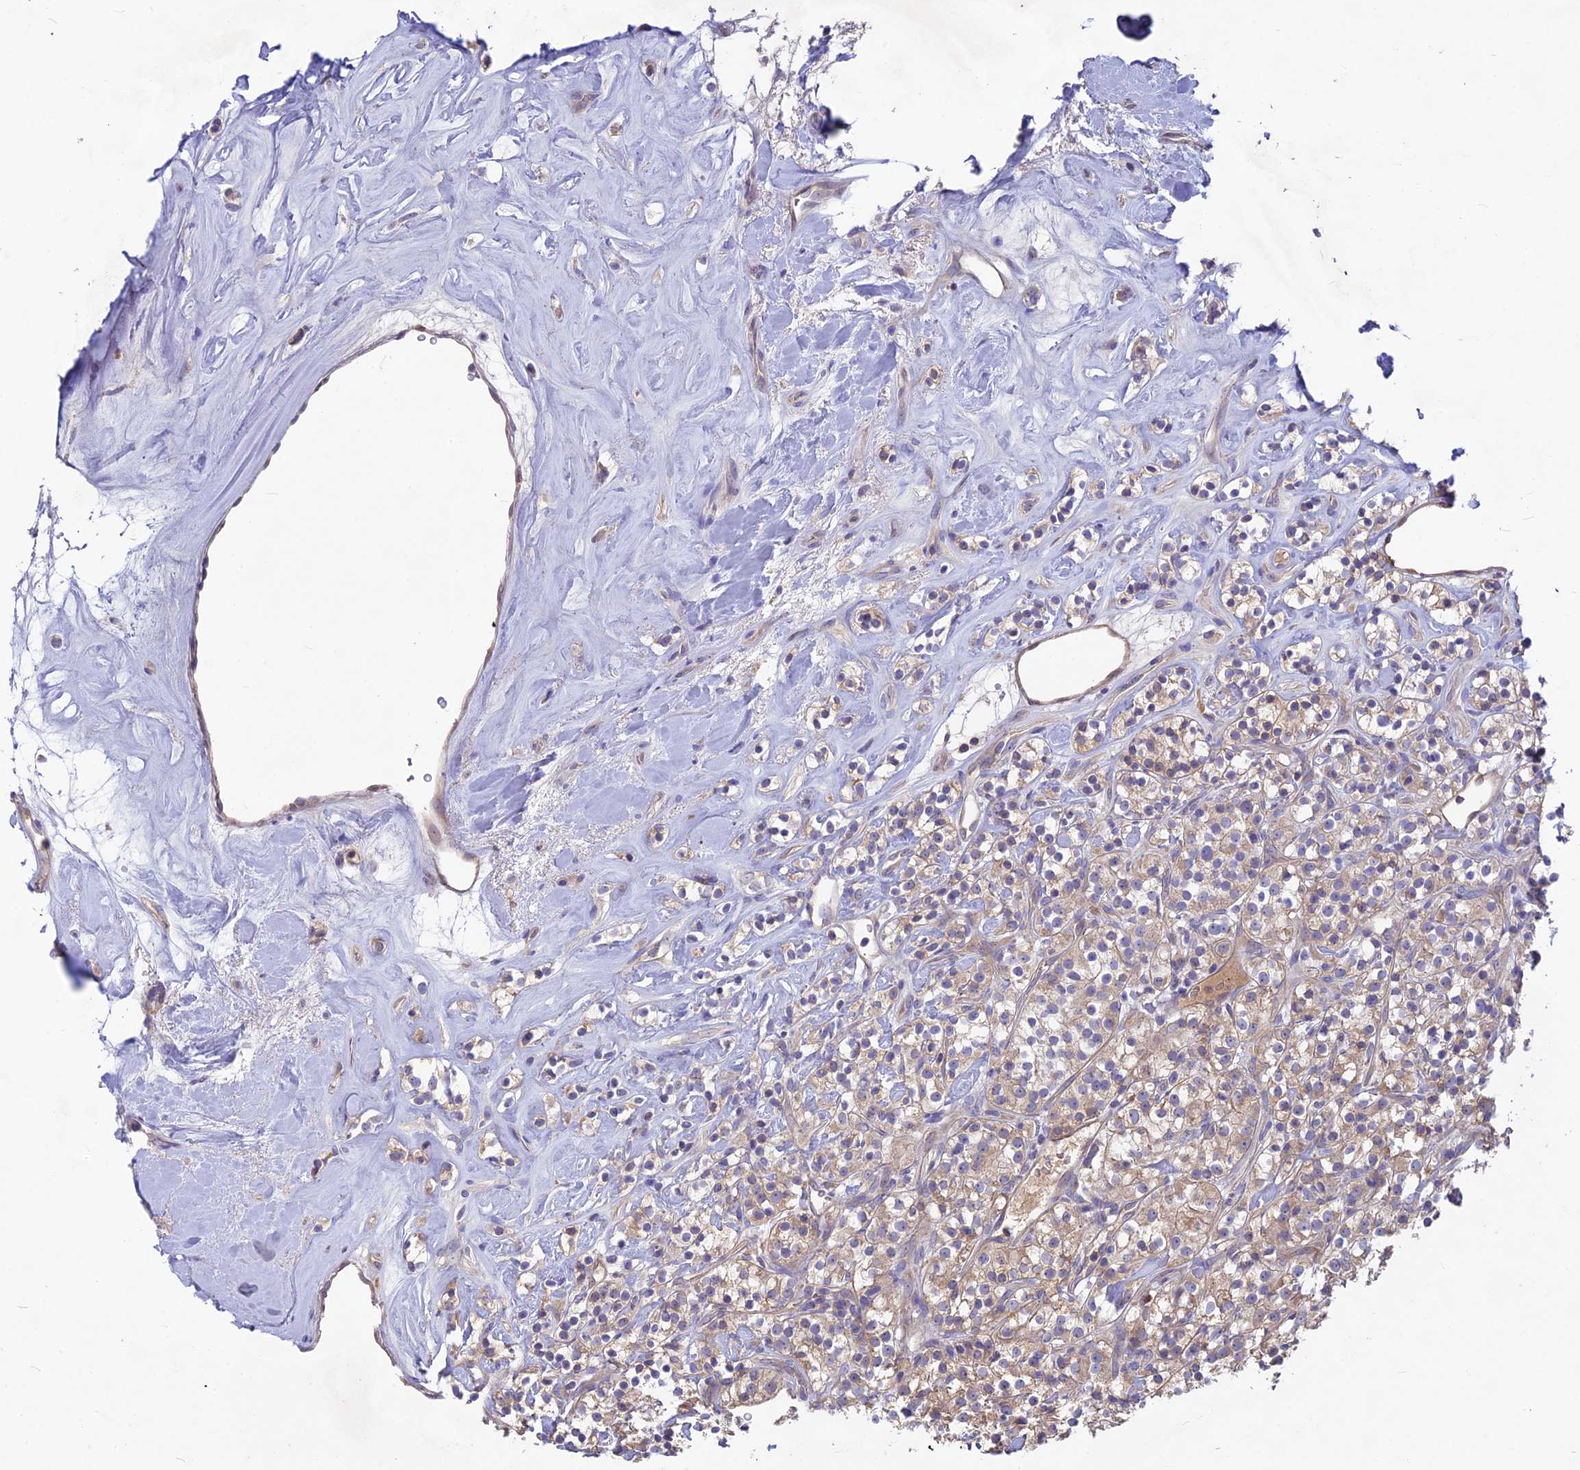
{"staining": {"intensity": "moderate", "quantity": ">75%", "location": "cytoplasmic/membranous"}, "tissue": "renal cancer", "cell_type": "Tumor cells", "image_type": "cancer", "snomed": [{"axis": "morphology", "description": "Adenocarcinoma, NOS"}, {"axis": "topography", "description": "Kidney"}], "caption": "Human adenocarcinoma (renal) stained for a protein (brown) displays moderate cytoplasmic/membranous positive staining in approximately >75% of tumor cells.", "gene": "PZP", "patient": {"sex": "male", "age": 77}}